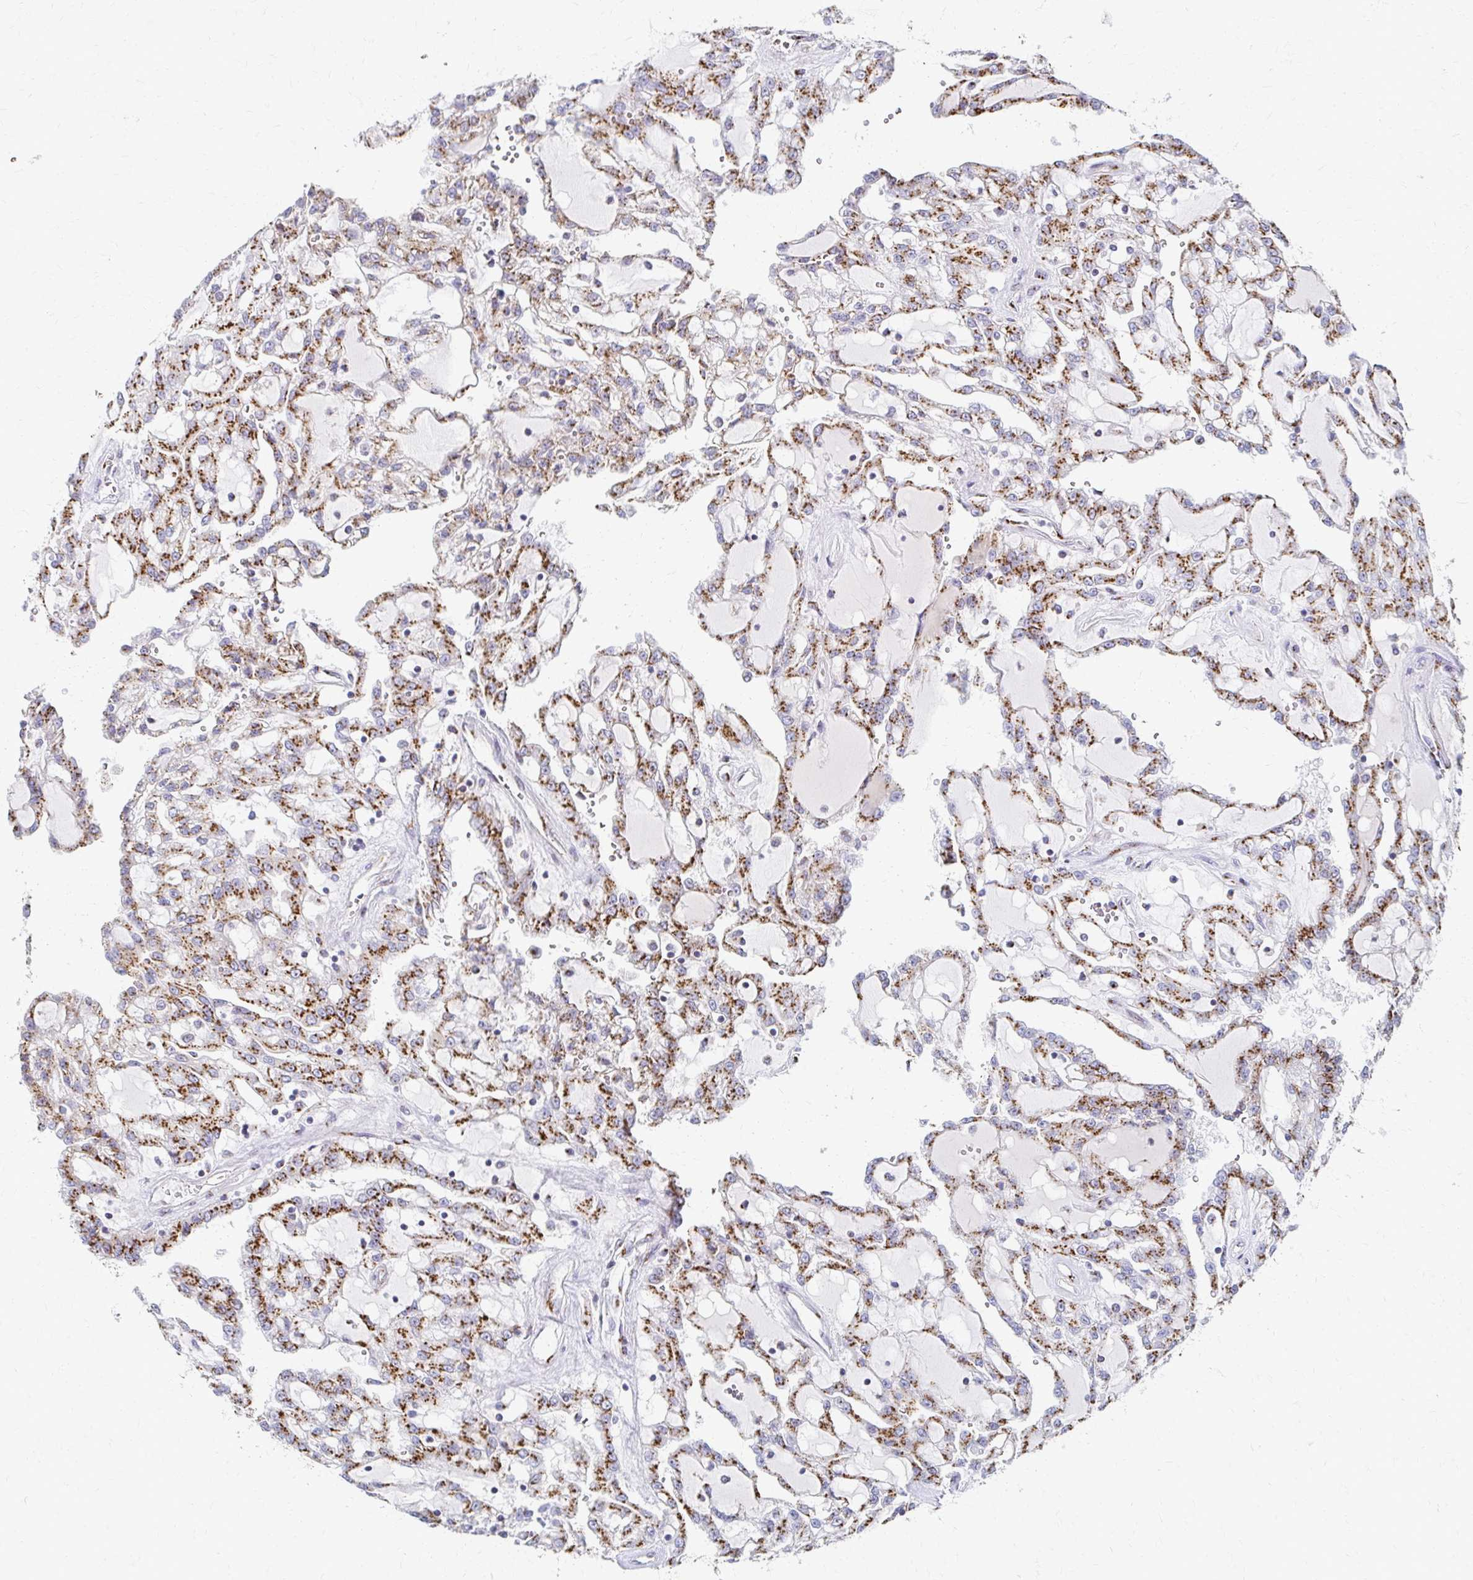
{"staining": {"intensity": "moderate", "quantity": ">75%", "location": "cytoplasmic/membranous"}, "tissue": "renal cancer", "cell_type": "Tumor cells", "image_type": "cancer", "snomed": [{"axis": "morphology", "description": "Adenocarcinoma, NOS"}, {"axis": "topography", "description": "Kidney"}], "caption": "Moderate cytoplasmic/membranous positivity is seen in about >75% of tumor cells in renal adenocarcinoma.", "gene": "TM9SF1", "patient": {"sex": "male", "age": 63}}